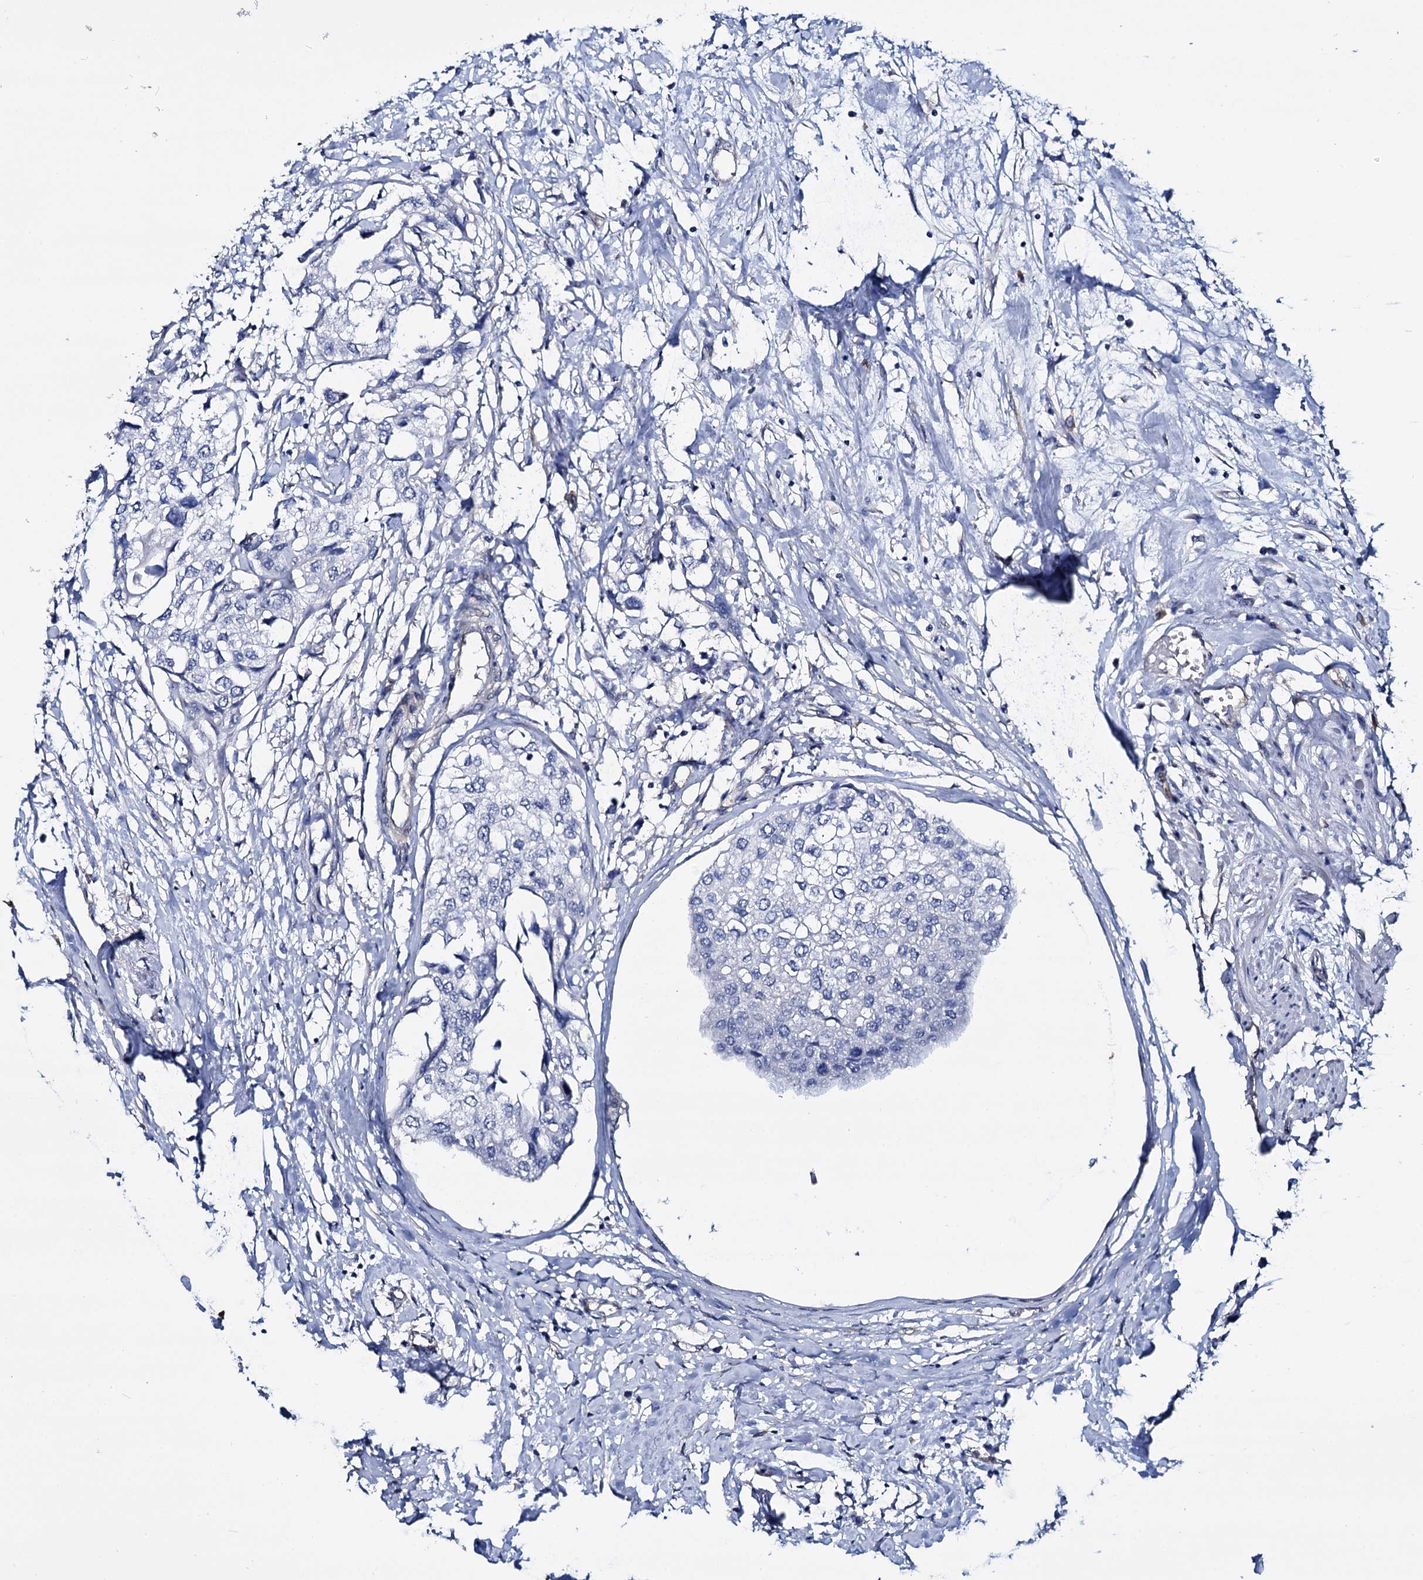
{"staining": {"intensity": "negative", "quantity": "none", "location": "none"}, "tissue": "urothelial cancer", "cell_type": "Tumor cells", "image_type": "cancer", "snomed": [{"axis": "morphology", "description": "Urothelial carcinoma, High grade"}, {"axis": "topography", "description": "Urinary bladder"}], "caption": "A micrograph of human urothelial cancer is negative for staining in tumor cells.", "gene": "STXBP1", "patient": {"sex": "male", "age": 64}}